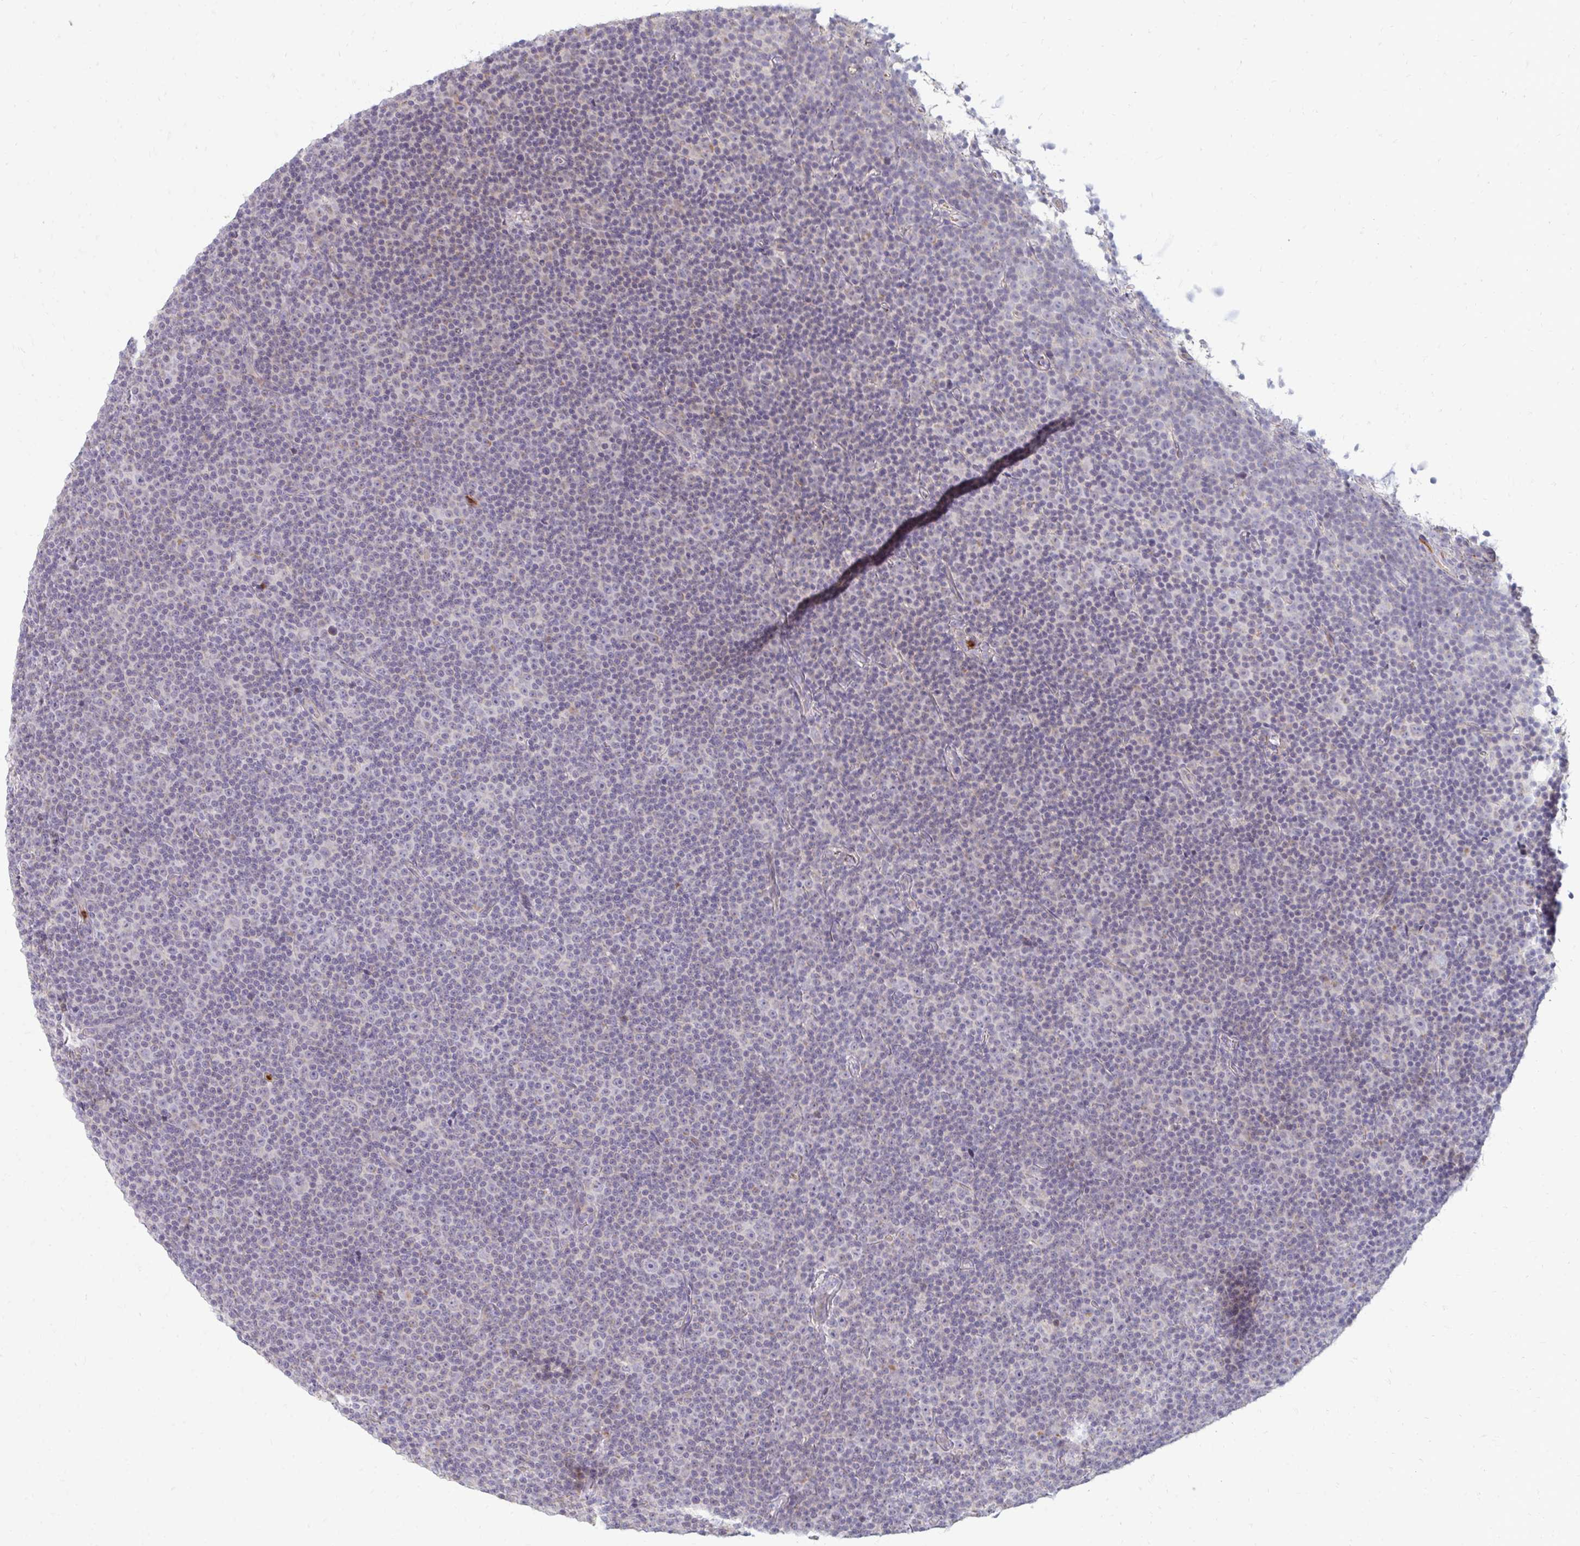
{"staining": {"intensity": "weak", "quantity": "<25%", "location": "cytoplasmic/membranous"}, "tissue": "lymphoma", "cell_type": "Tumor cells", "image_type": "cancer", "snomed": [{"axis": "morphology", "description": "Malignant lymphoma, non-Hodgkin's type, Low grade"}, {"axis": "topography", "description": "Lymph node"}], "caption": "Immunohistochemistry of human malignant lymphoma, non-Hodgkin's type (low-grade) demonstrates no expression in tumor cells.", "gene": "RAB33A", "patient": {"sex": "female", "age": 67}}